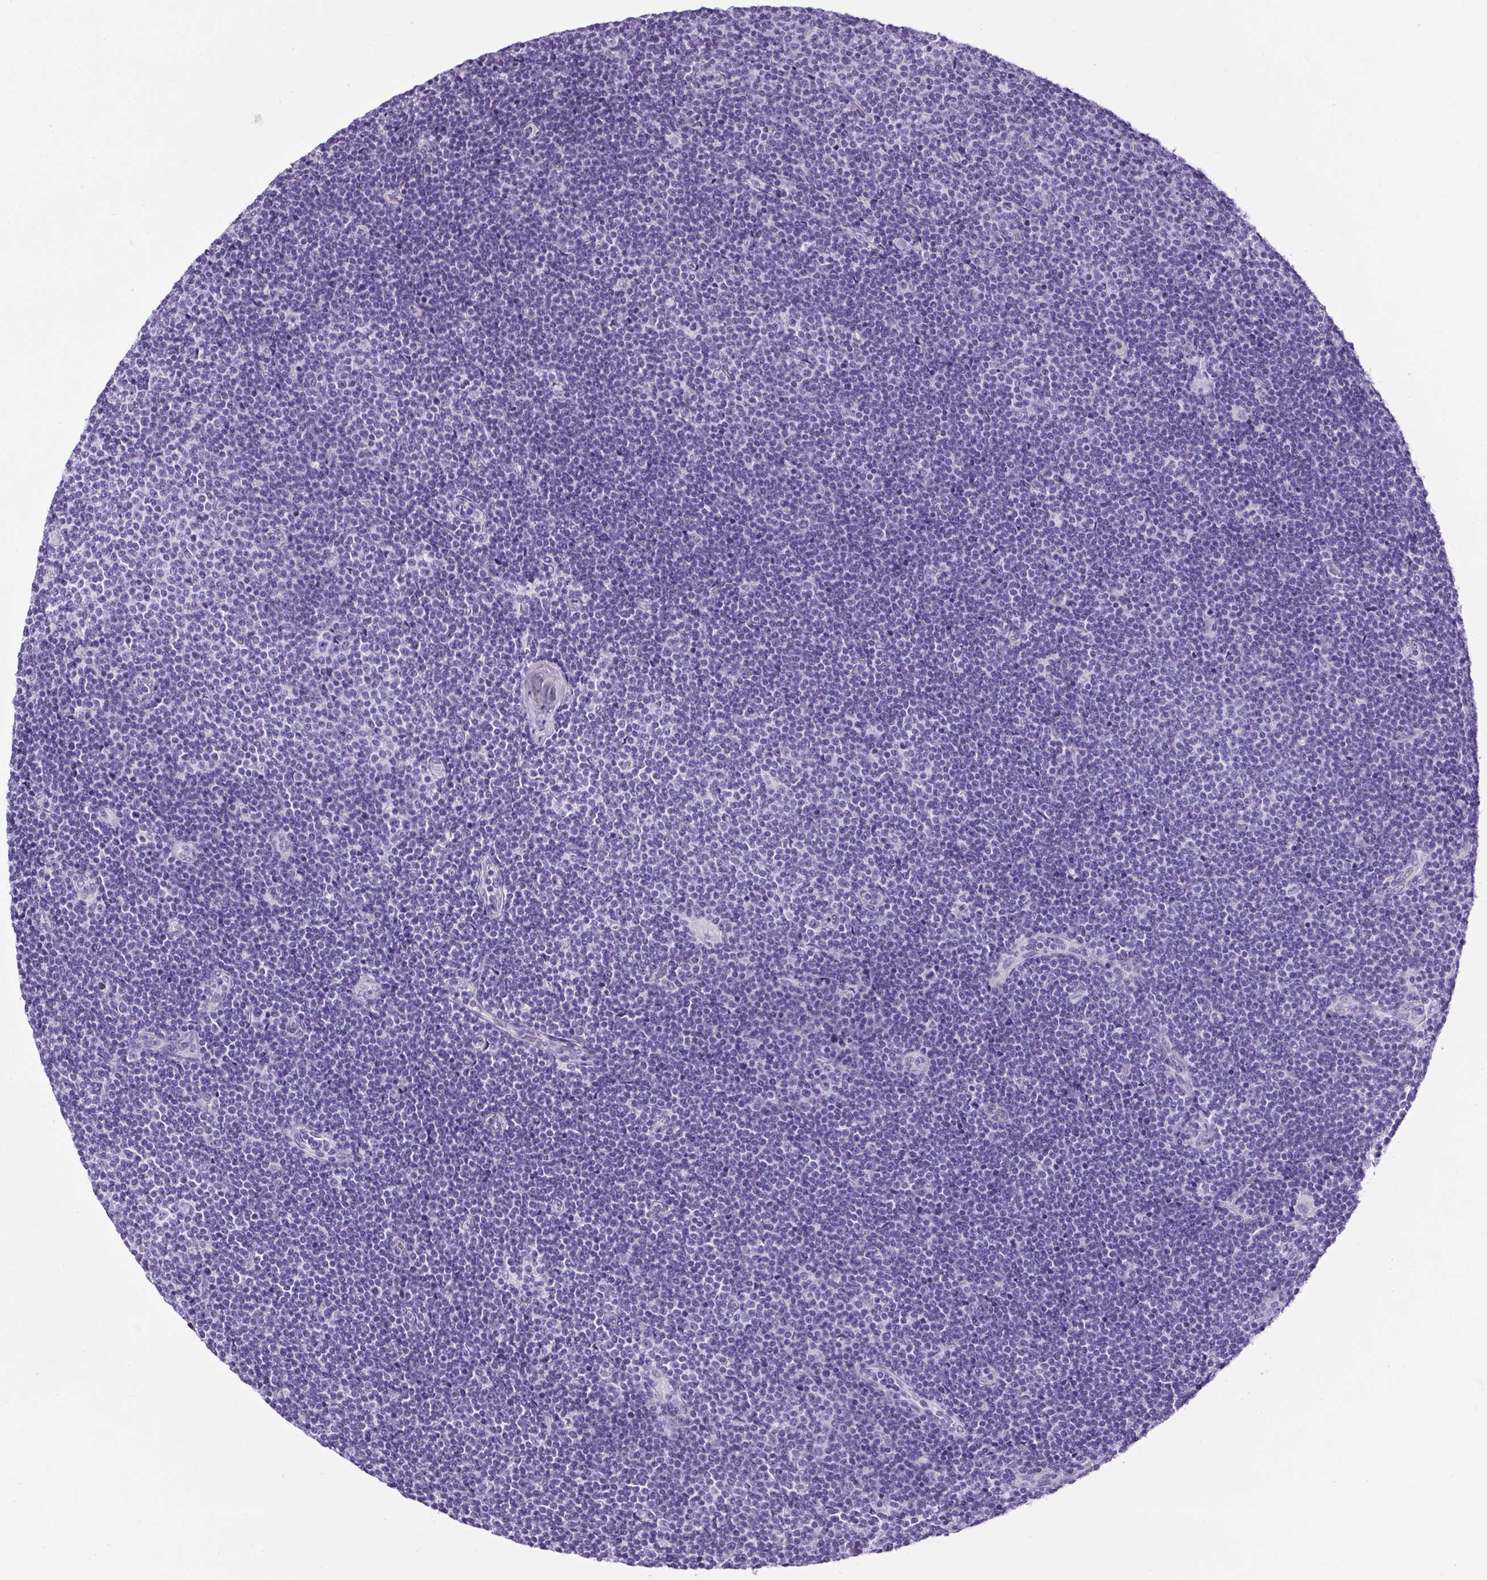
{"staining": {"intensity": "negative", "quantity": "none", "location": "none"}, "tissue": "lymphoma", "cell_type": "Tumor cells", "image_type": "cancer", "snomed": [{"axis": "morphology", "description": "Malignant lymphoma, non-Hodgkin's type, Low grade"}, {"axis": "topography", "description": "Lymph node"}], "caption": "Tumor cells are negative for protein expression in human lymphoma. Brightfield microscopy of immunohistochemistry (IHC) stained with DAB (brown) and hematoxylin (blue), captured at high magnification.", "gene": "UPP1", "patient": {"sex": "male", "age": 48}}